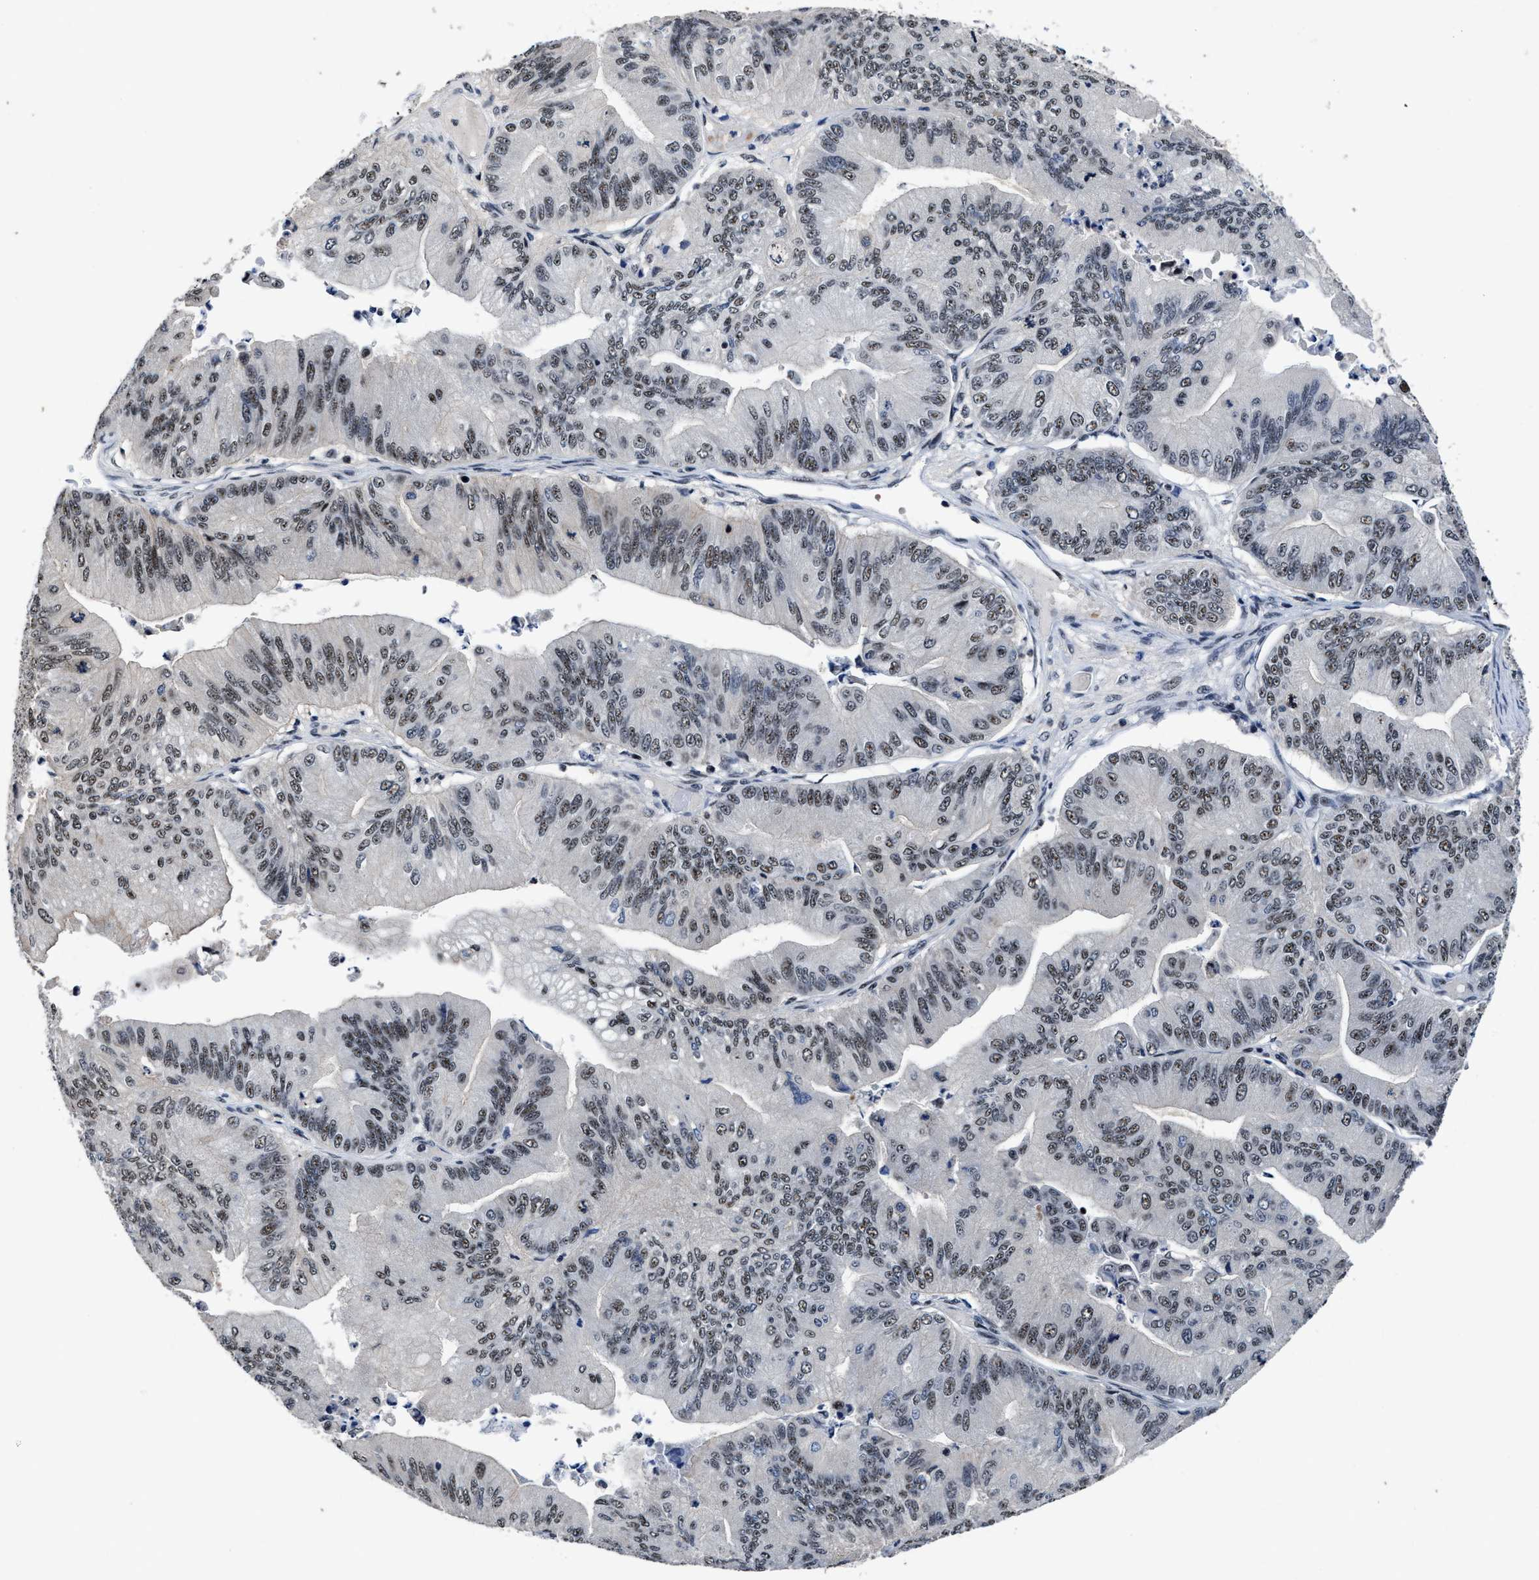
{"staining": {"intensity": "weak", "quantity": "25%-75%", "location": "nuclear"}, "tissue": "ovarian cancer", "cell_type": "Tumor cells", "image_type": "cancer", "snomed": [{"axis": "morphology", "description": "Cystadenocarcinoma, mucinous, NOS"}, {"axis": "topography", "description": "Ovary"}], "caption": "Tumor cells reveal low levels of weak nuclear positivity in approximately 25%-75% of cells in human mucinous cystadenocarcinoma (ovarian).", "gene": "ZNF233", "patient": {"sex": "female", "age": 61}}